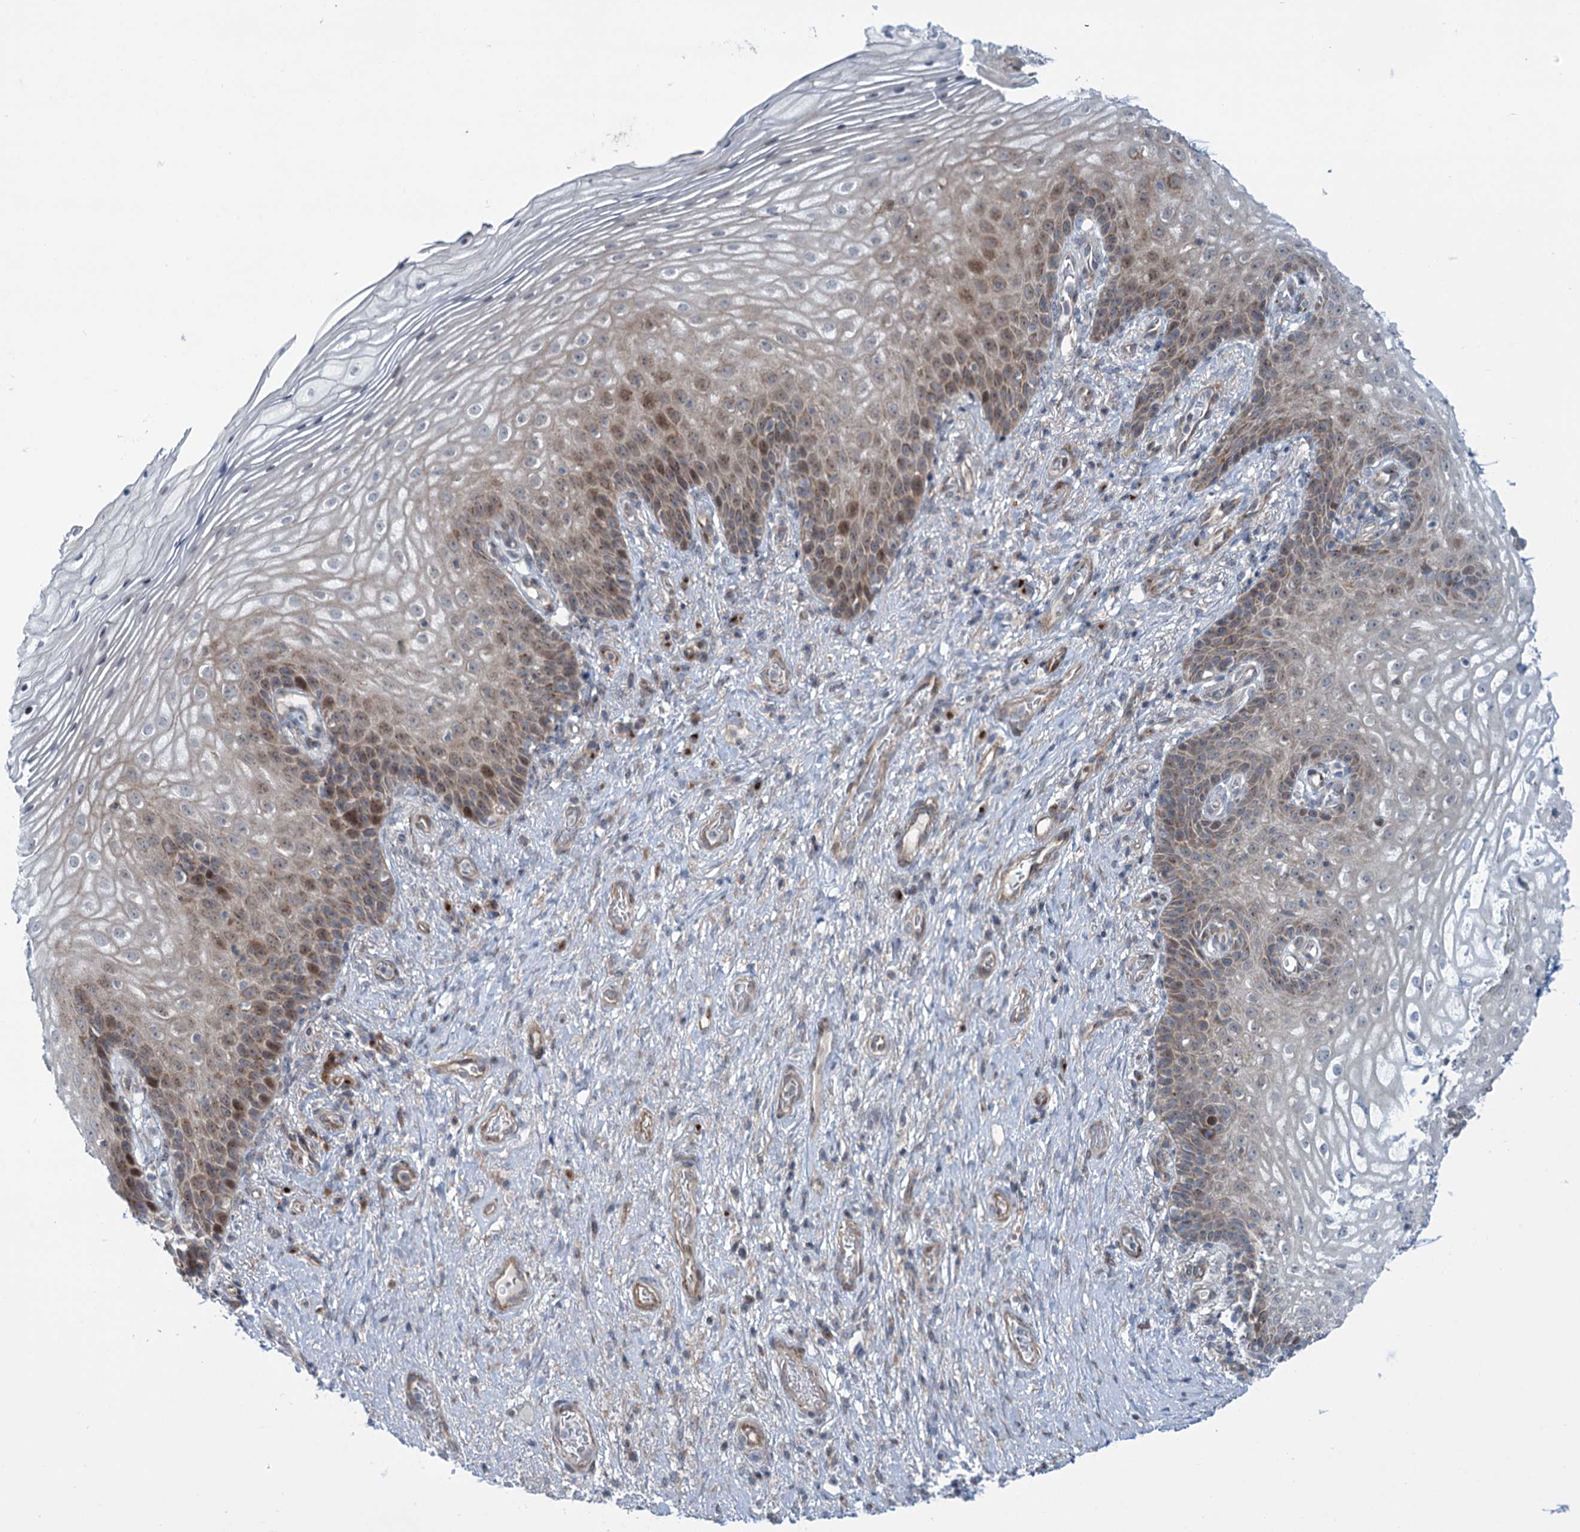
{"staining": {"intensity": "moderate", "quantity": "25%-75%", "location": "cytoplasmic/membranous,nuclear"}, "tissue": "vagina", "cell_type": "Squamous epithelial cells", "image_type": "normal", "snomed": [{"axis": "morphology", "description": "Normal tissue, NOS"}, {"axis": "topography", "description": "Vagina"}], "caption": "Brown immunohistochemical staining in normal human vagina displays moderate cytoplasmic/membranous,nuclear staining in about 25%-75% of squamous epithelial cells.", "gene": "ELP4", "patient": {"sex": "female", "age": 60}}